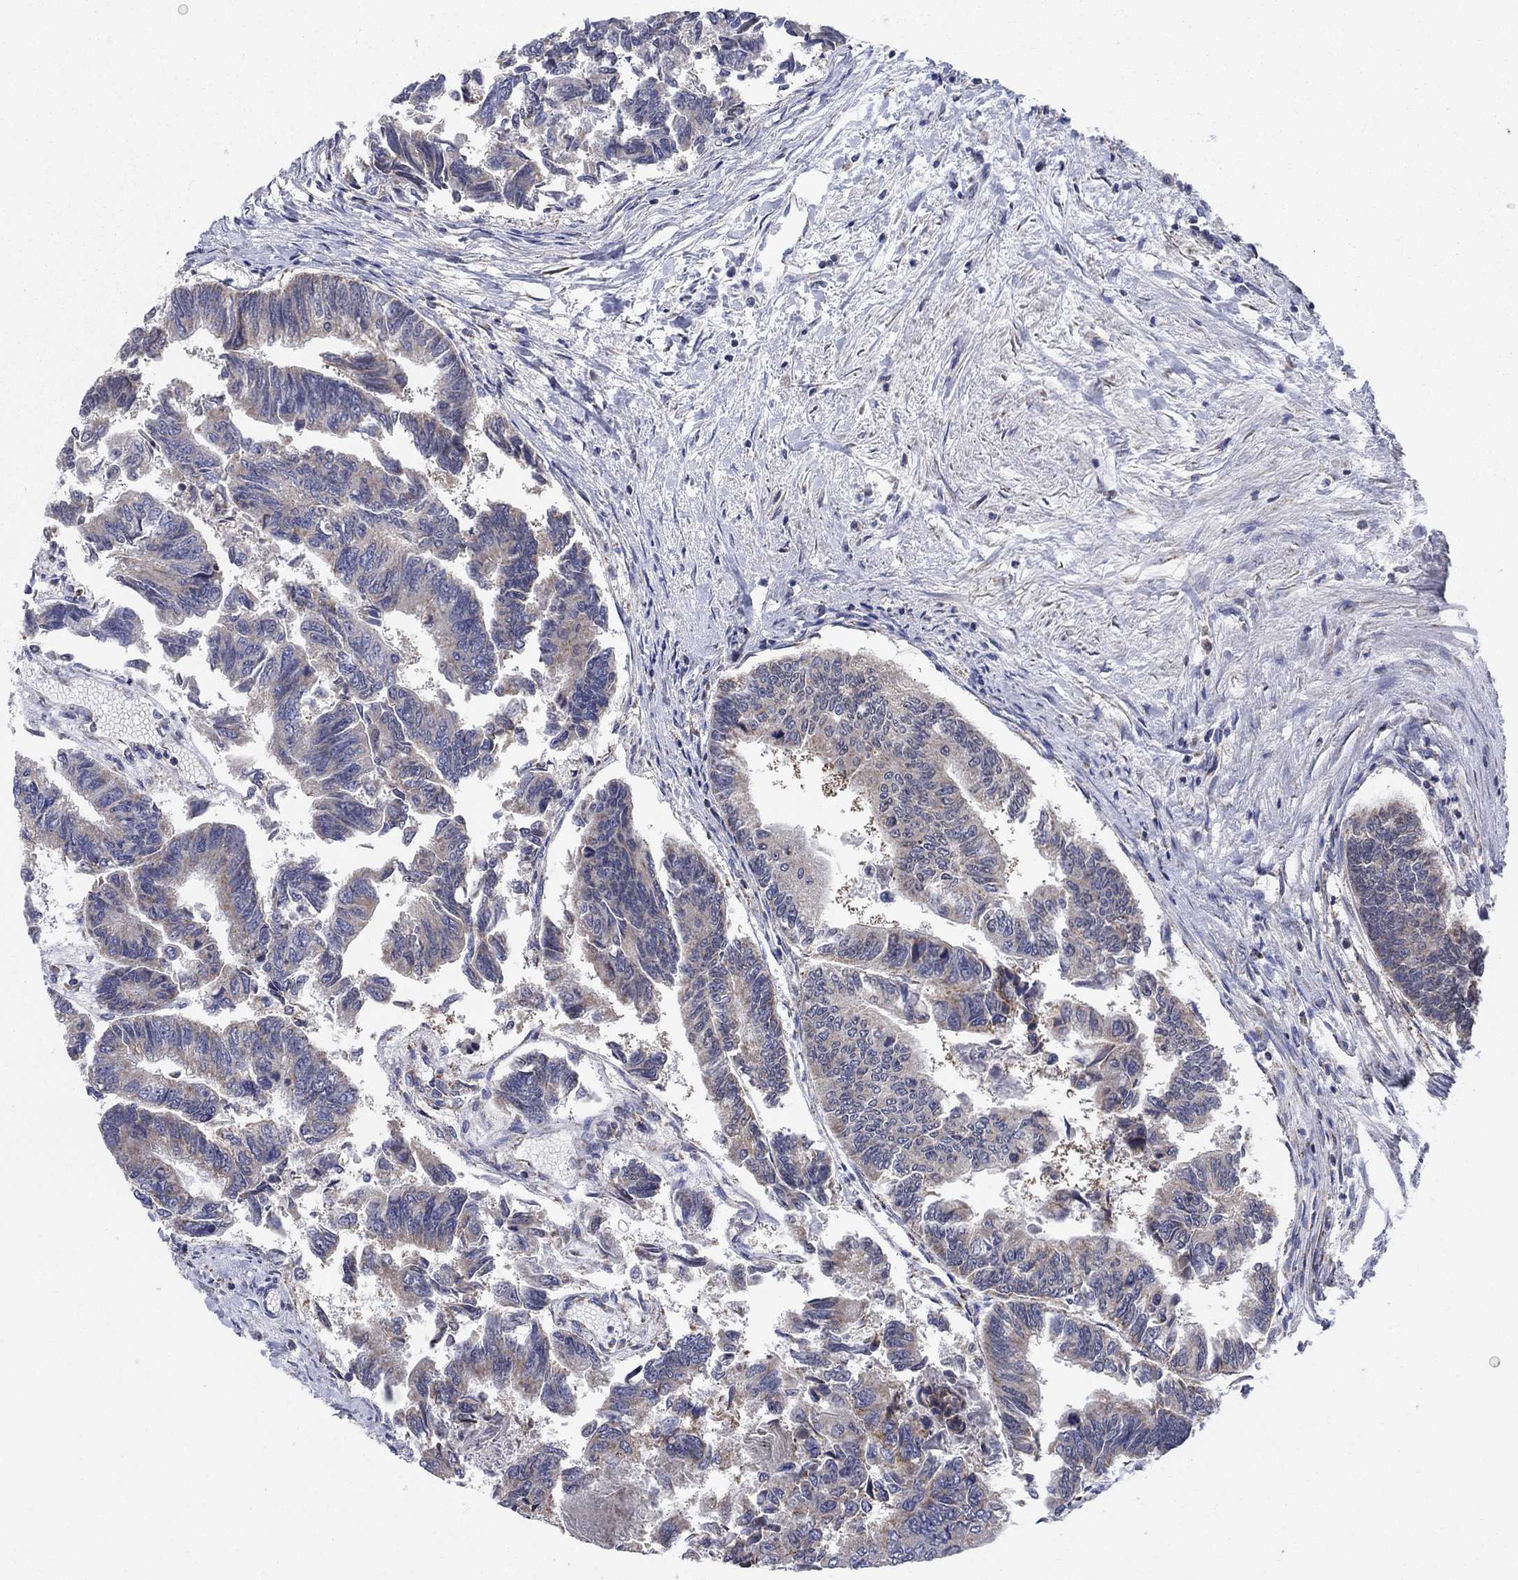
{"staining": {"intensity": "weak", "quantity": "25%-75%", "location": "cytoplasmic/membranous"}, "tissue": "colorectal cancer", "cell_type": "Tumor cells", "image_type": "cancer", "snomed": [{"axis": "morphology", "description": "Adenocarcinoma, NOS"}, {"axis": "topography", "description": "Colon"}], "caption": "Protein staining of colorectal adenocarcinoma tissue demonstrates weak cytoplasmic/membranous expression in about 25%-75% of tumor cells. (DAB (3,3'-diaminobenzidine) IHC, brown staining for protein, blue staining for nuclei).", "gene": "C9orf85", "patient": {"sex": "female", "age": 65}}